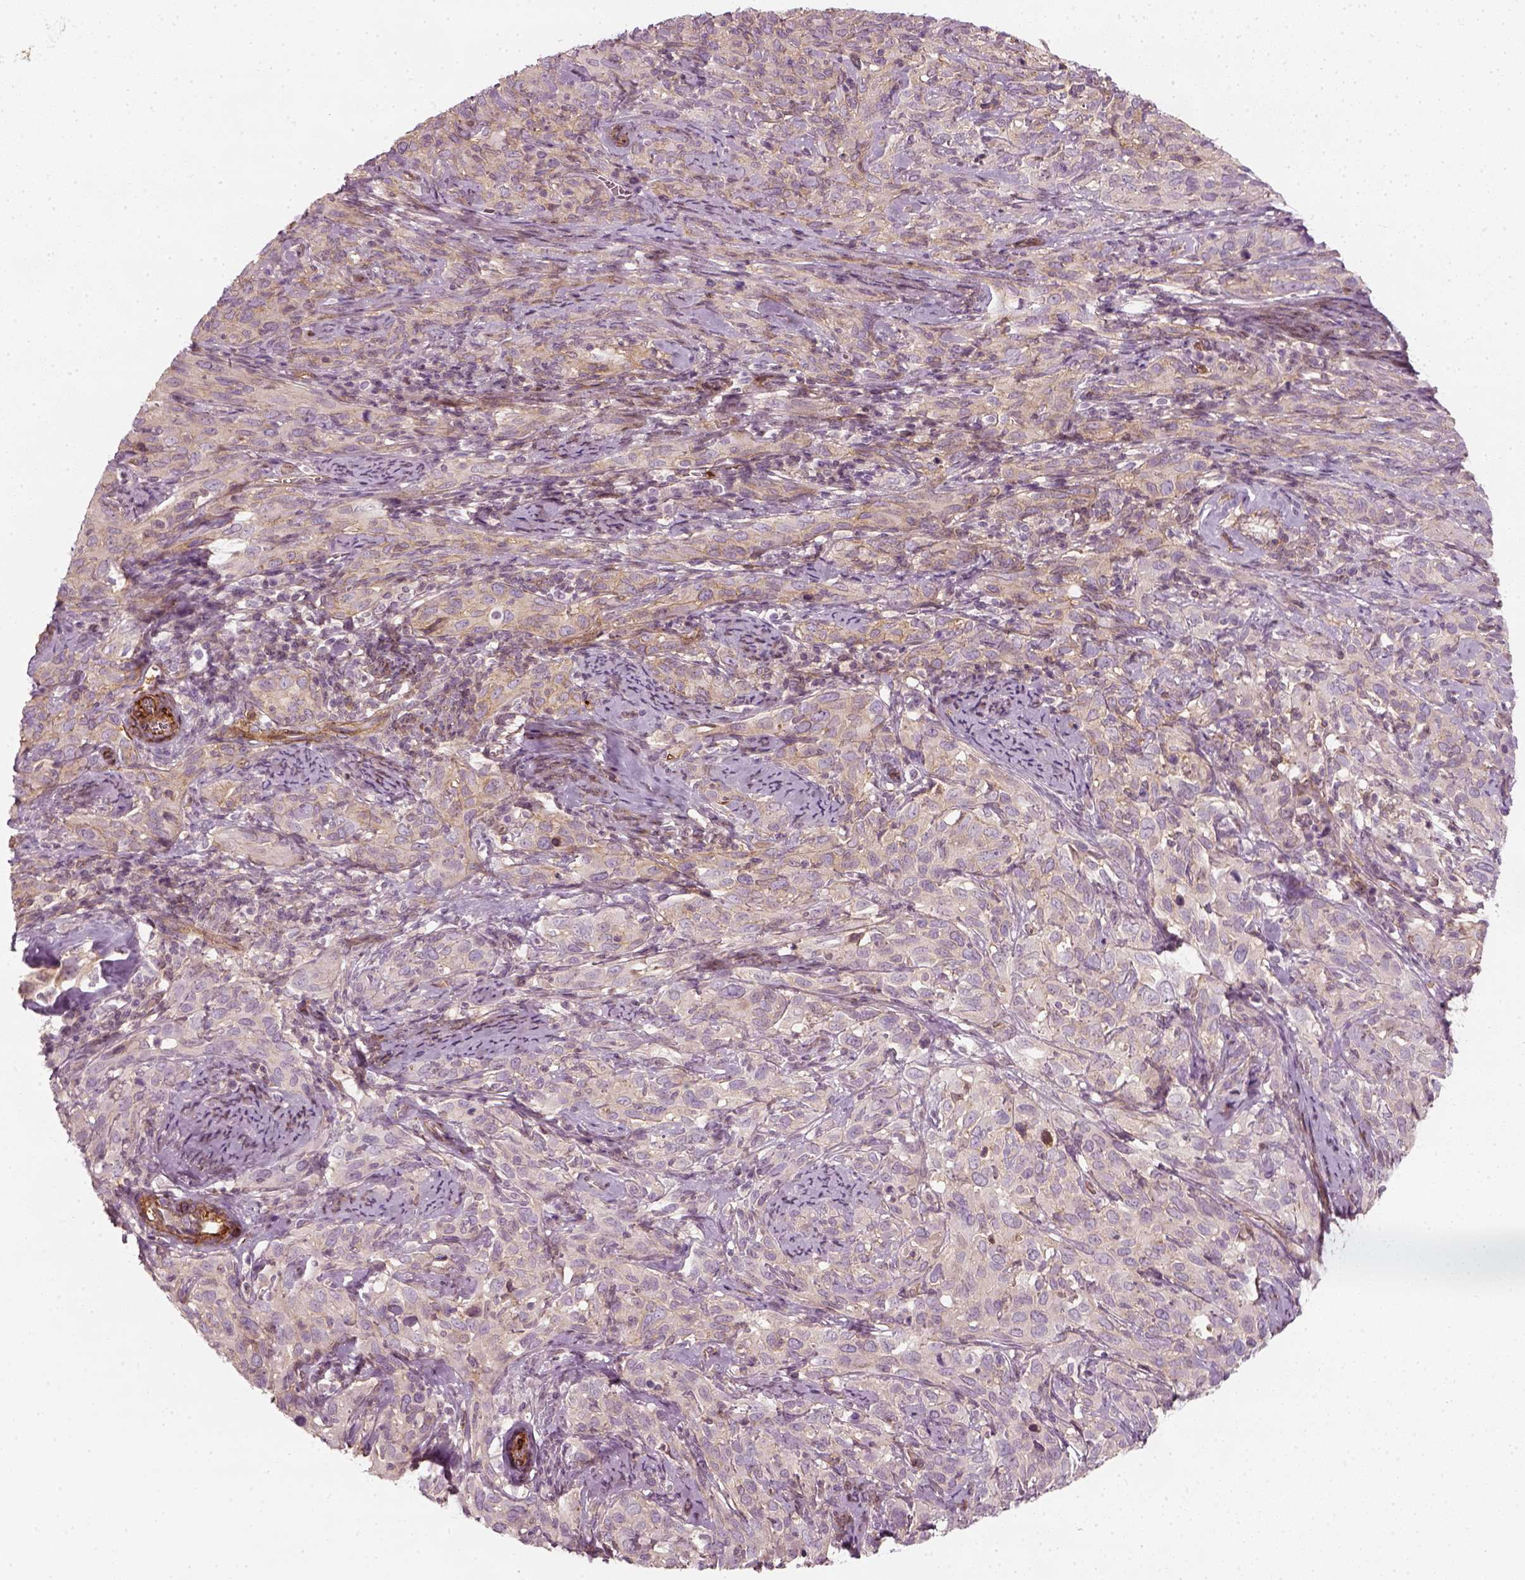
{"staining": {"intensity": "weak", "quantity": "<25%", "location": "cytoplasmic/membranous"}, "tissue": "cervical cancer", "cell_type": "Tumor cells", "image_type": "cancer", "snomed": [{"axis": "morphology", "description": "Normal tissue, NOS"}, {"axis": "morphology", "description": "Squamous cell carcinoma, NOS"}, {"axis": "topography", "description": "Cervix"}], "caption": "IHC of human cervical cancer shows no expression in tumor cells.", "gene": "NPTN", "patient": {"sex": "female", "age": 51}}